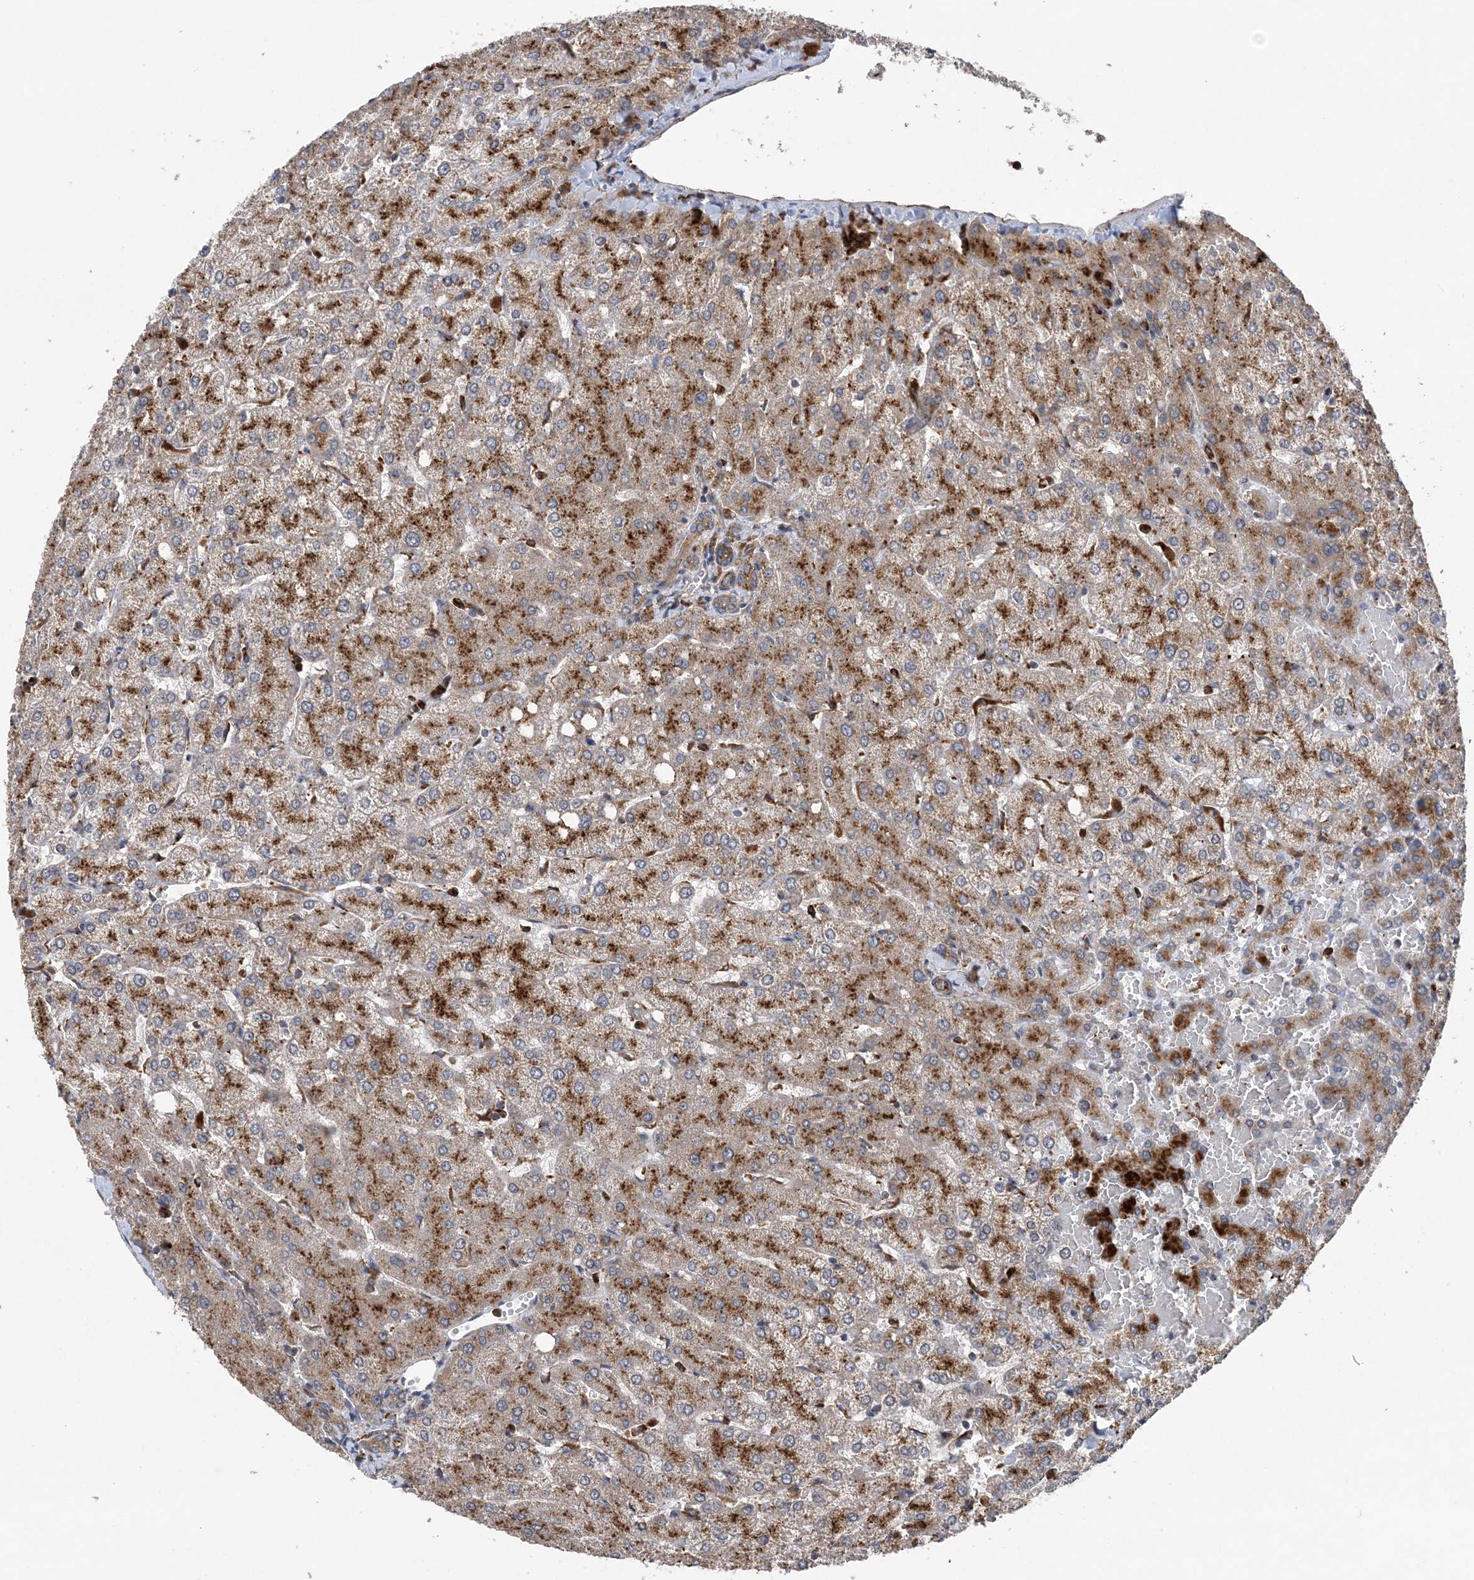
{"staining": {"intensity": "weak", "quantity": ">75%", "location": "cytoplasmic/membranous"}, "tissue": "liver", "cell_type": "Cholangiocytes", "image_type": "normal", "snomed": [{"axis": "morphology", "description": "Normal tissue, NOS"}, {"axis": "topography", "description": "Liver"}], "caption": "Immunohistochemistry of benign liver shows low levels of weak cytoplasmic/membranous staining in approximately >75% of cholangiocytes. The staining was performed using DAB, with brown indicating positive protein expression. Nuclei are stained blue with hematoxylin.", "gene": "PTTG1IP", "patient": {"sex": "female", "age": 54}}